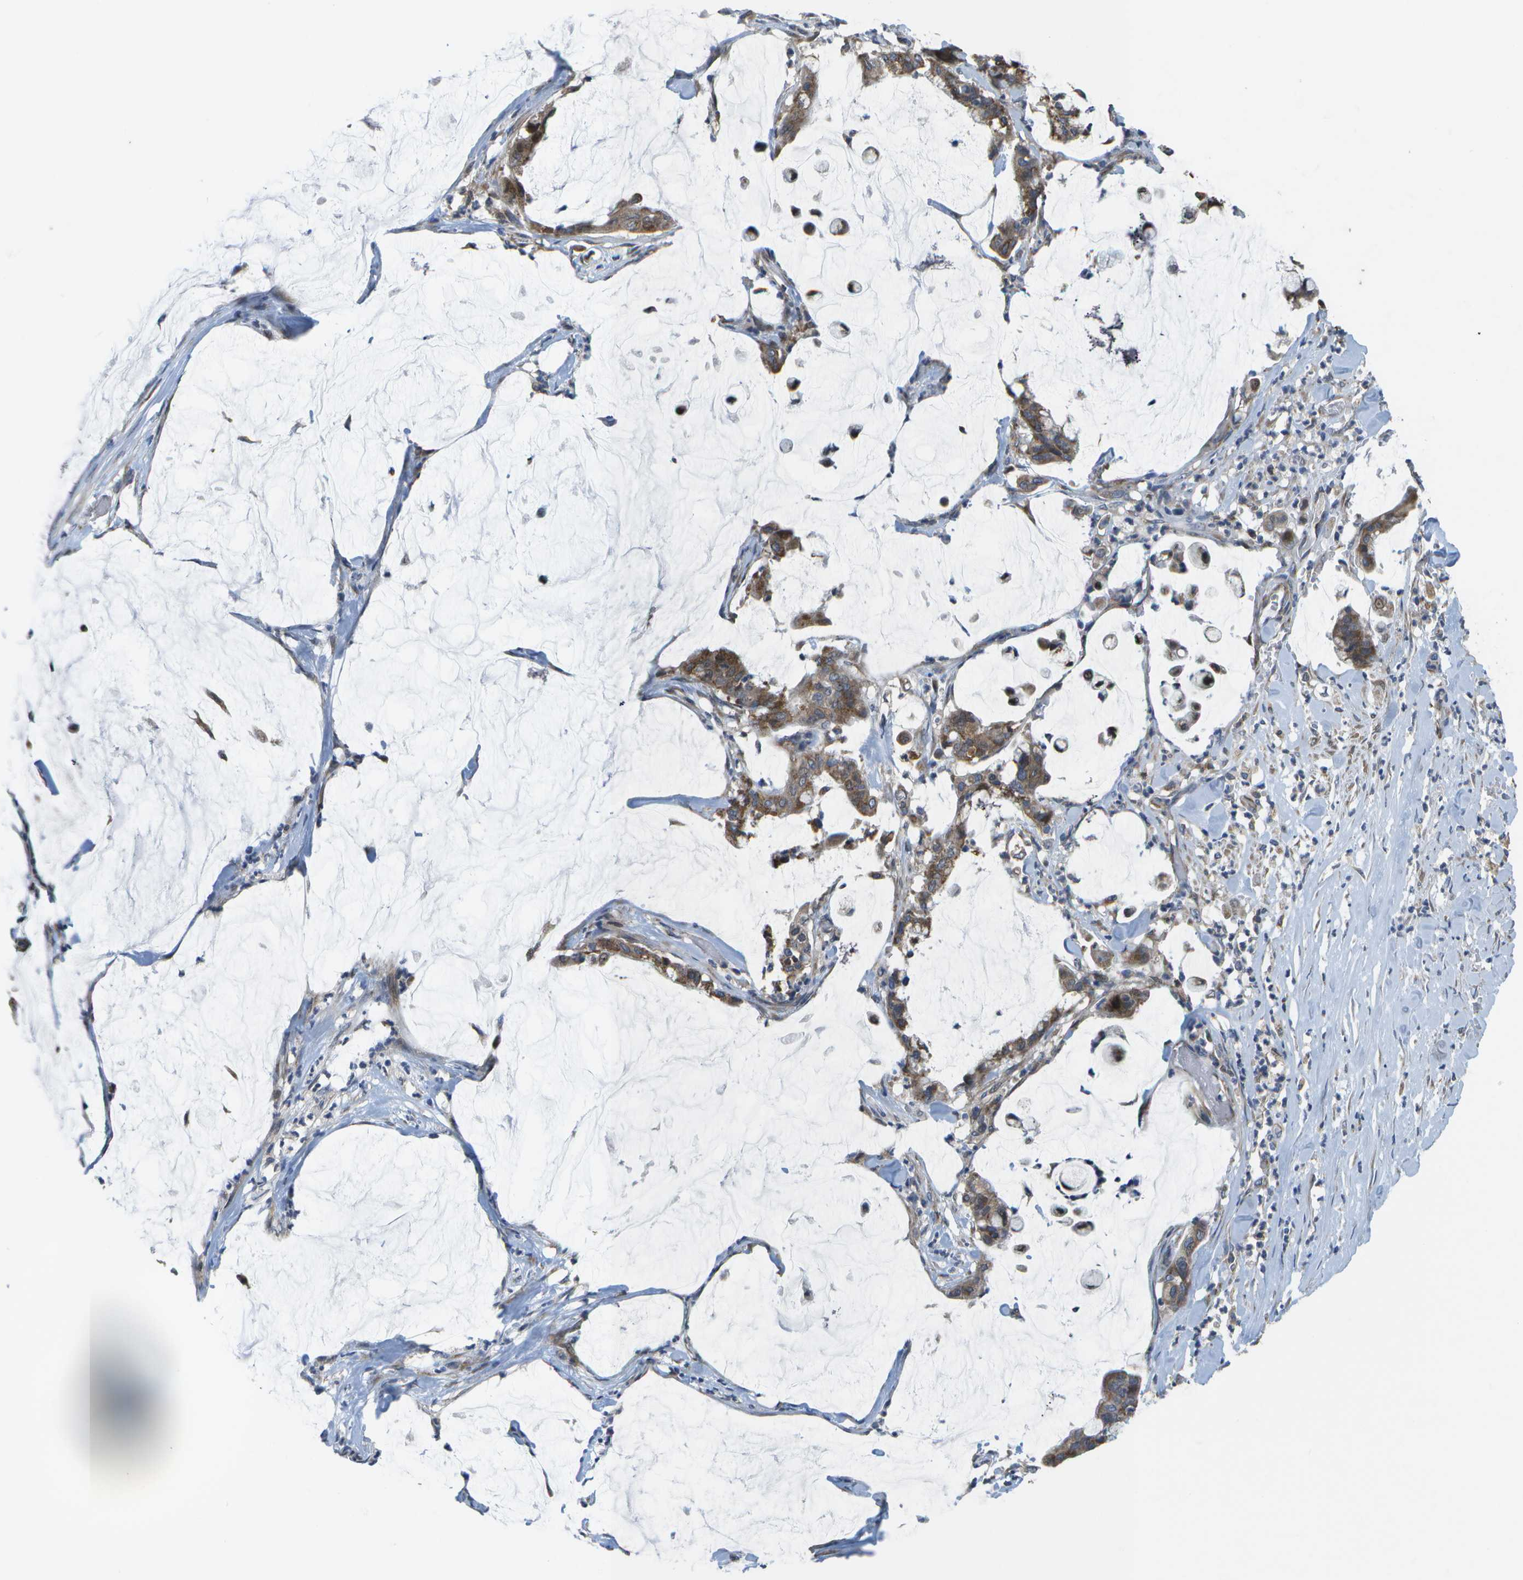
{"staining": {"intensity": "moderate", "quantity": ">75%", "location": "cytoplasmic/membranous"}, "tissue": "pancreatic cancer", "cell_type": "Tumor cells", "image_type": "cancer", "snomed": [{"axis": "morphology", "description": "Adenocarcinoma, NOS"}, {"axis": "topography", "description": "Pancreas"}], "caption": "Pancreatic cancer was stained to show a protein in brown. There is medium levels of moderate cytoplasmic/membranous expression in approximately >75% of tumor cells.", "gene": "HADHA", "patient": {"sex": "male", "age": 41}}